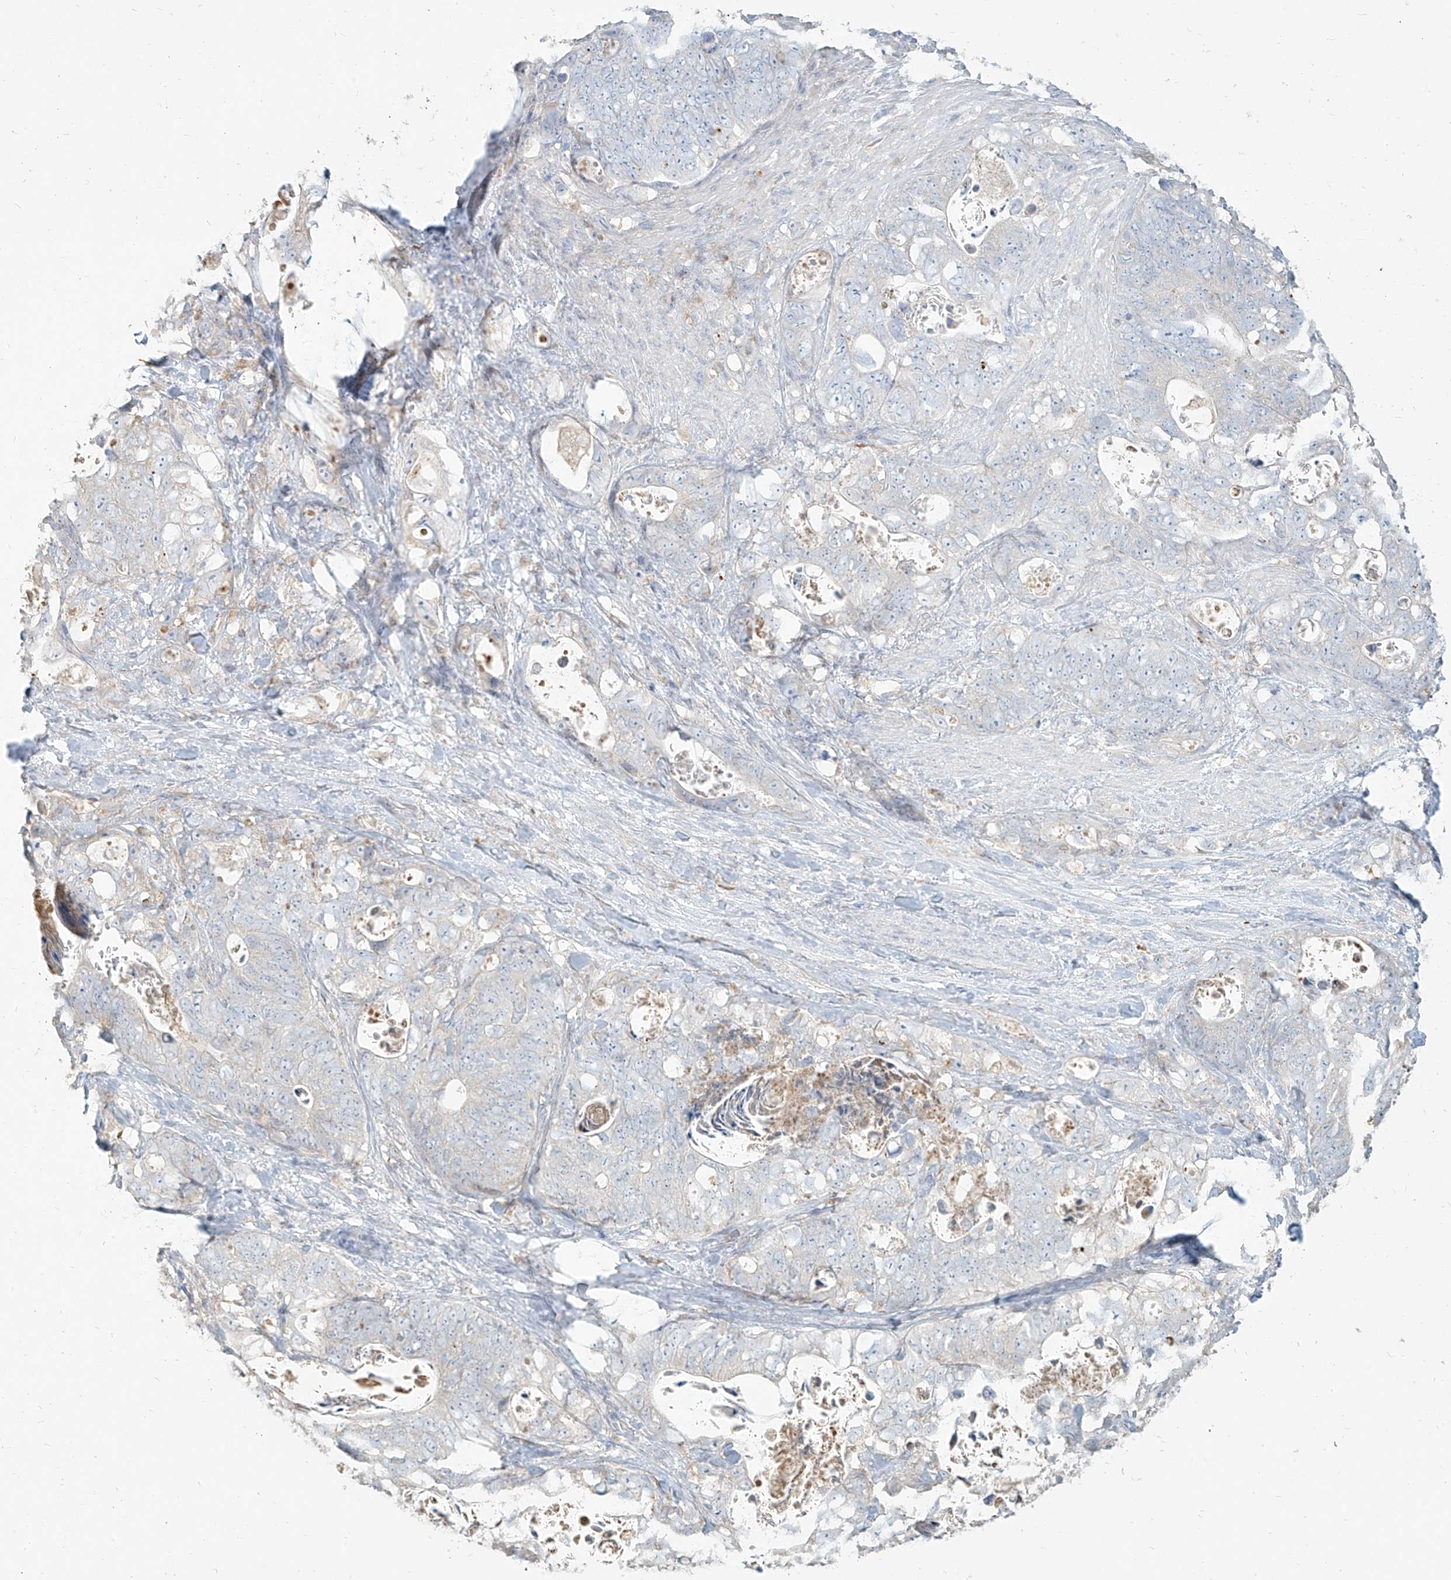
{"staining": {"intensity": "negative", "quantity": "none", "location": "none"}, "tissue": "stomach cancer", "cell_type": "Tumor cells", "image_type": "cancer", "snomed": [{"axis": "morphology", "description": "Normal tissue, NOS"}, {"axis": "morphology", "description": "Adenocarcinoma, NOS"}, {"axis": "topography", "description": "Stomach"}], "caption": "DAB immunohistochemical staining of human stomach cancer (adenocarcinoma) reveals no significant staining in tumor cells. The staining is performed using DAB brown chromogen with nuclei counter-stained in using hematoxylin.", "gene": "PGD", "patient": {"sex": "female", "age": 89}}